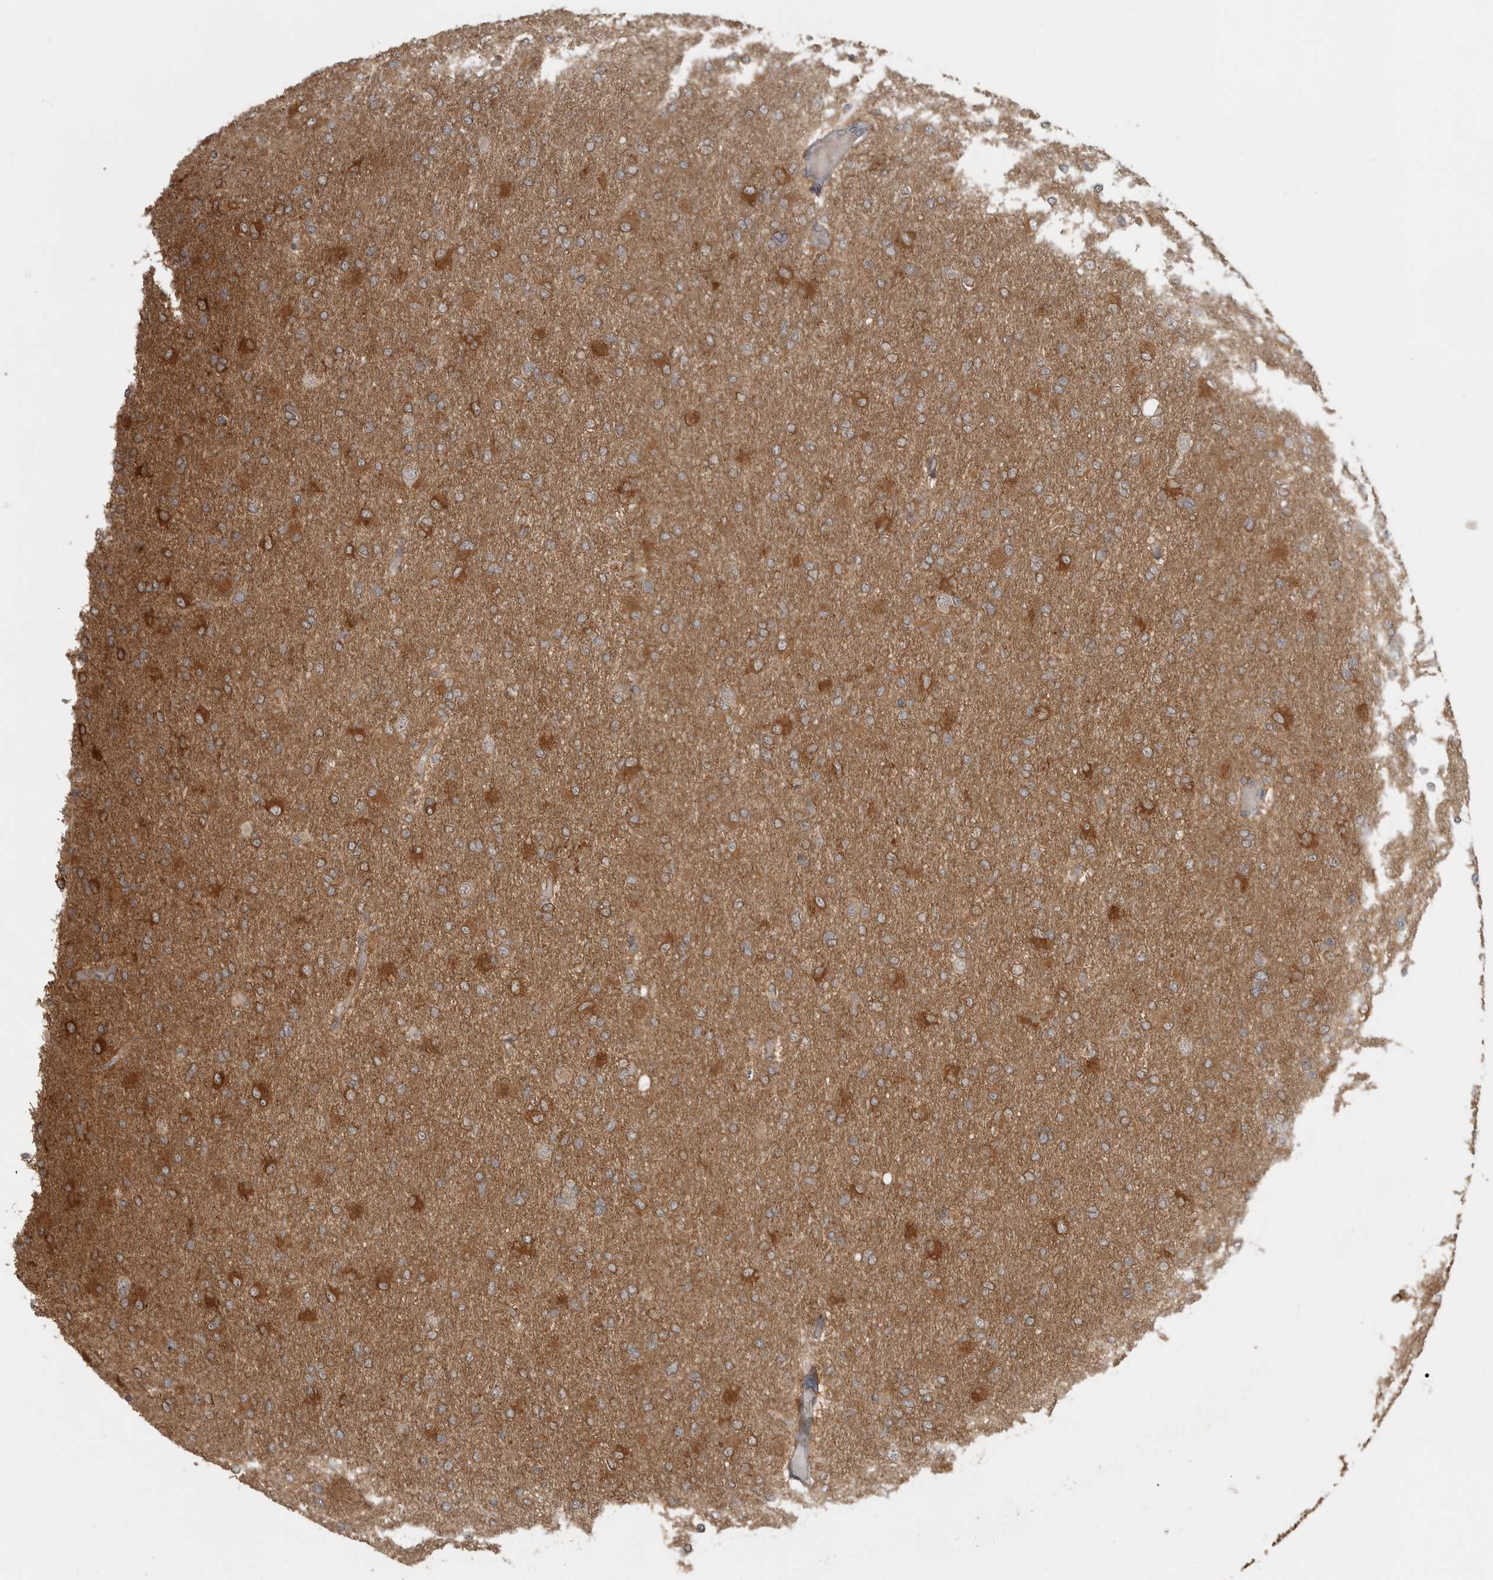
{"staining": {"intensity": "moderate", "quantity": "25%-75%", "location": "cytoplasmic/membranous"}, "tissue": "glioma", "cell_type": "Tumor cells", "image_type": "cancer", "snomed": [{"axis": "morphology", "description": "Glioma, malignant, High grade"}, {"axis": "topography", "description": "Cerebral cortex"}], "caption": "Immunohistochemical staining of malignant high-grade glioma demonstrates medium levels of moderate cytoplasmic/membranous protein staining in approximately 25%-75% of tumor cells.", "gene": "LLGL1", "patient": {"sex": "female", "age": 36}}